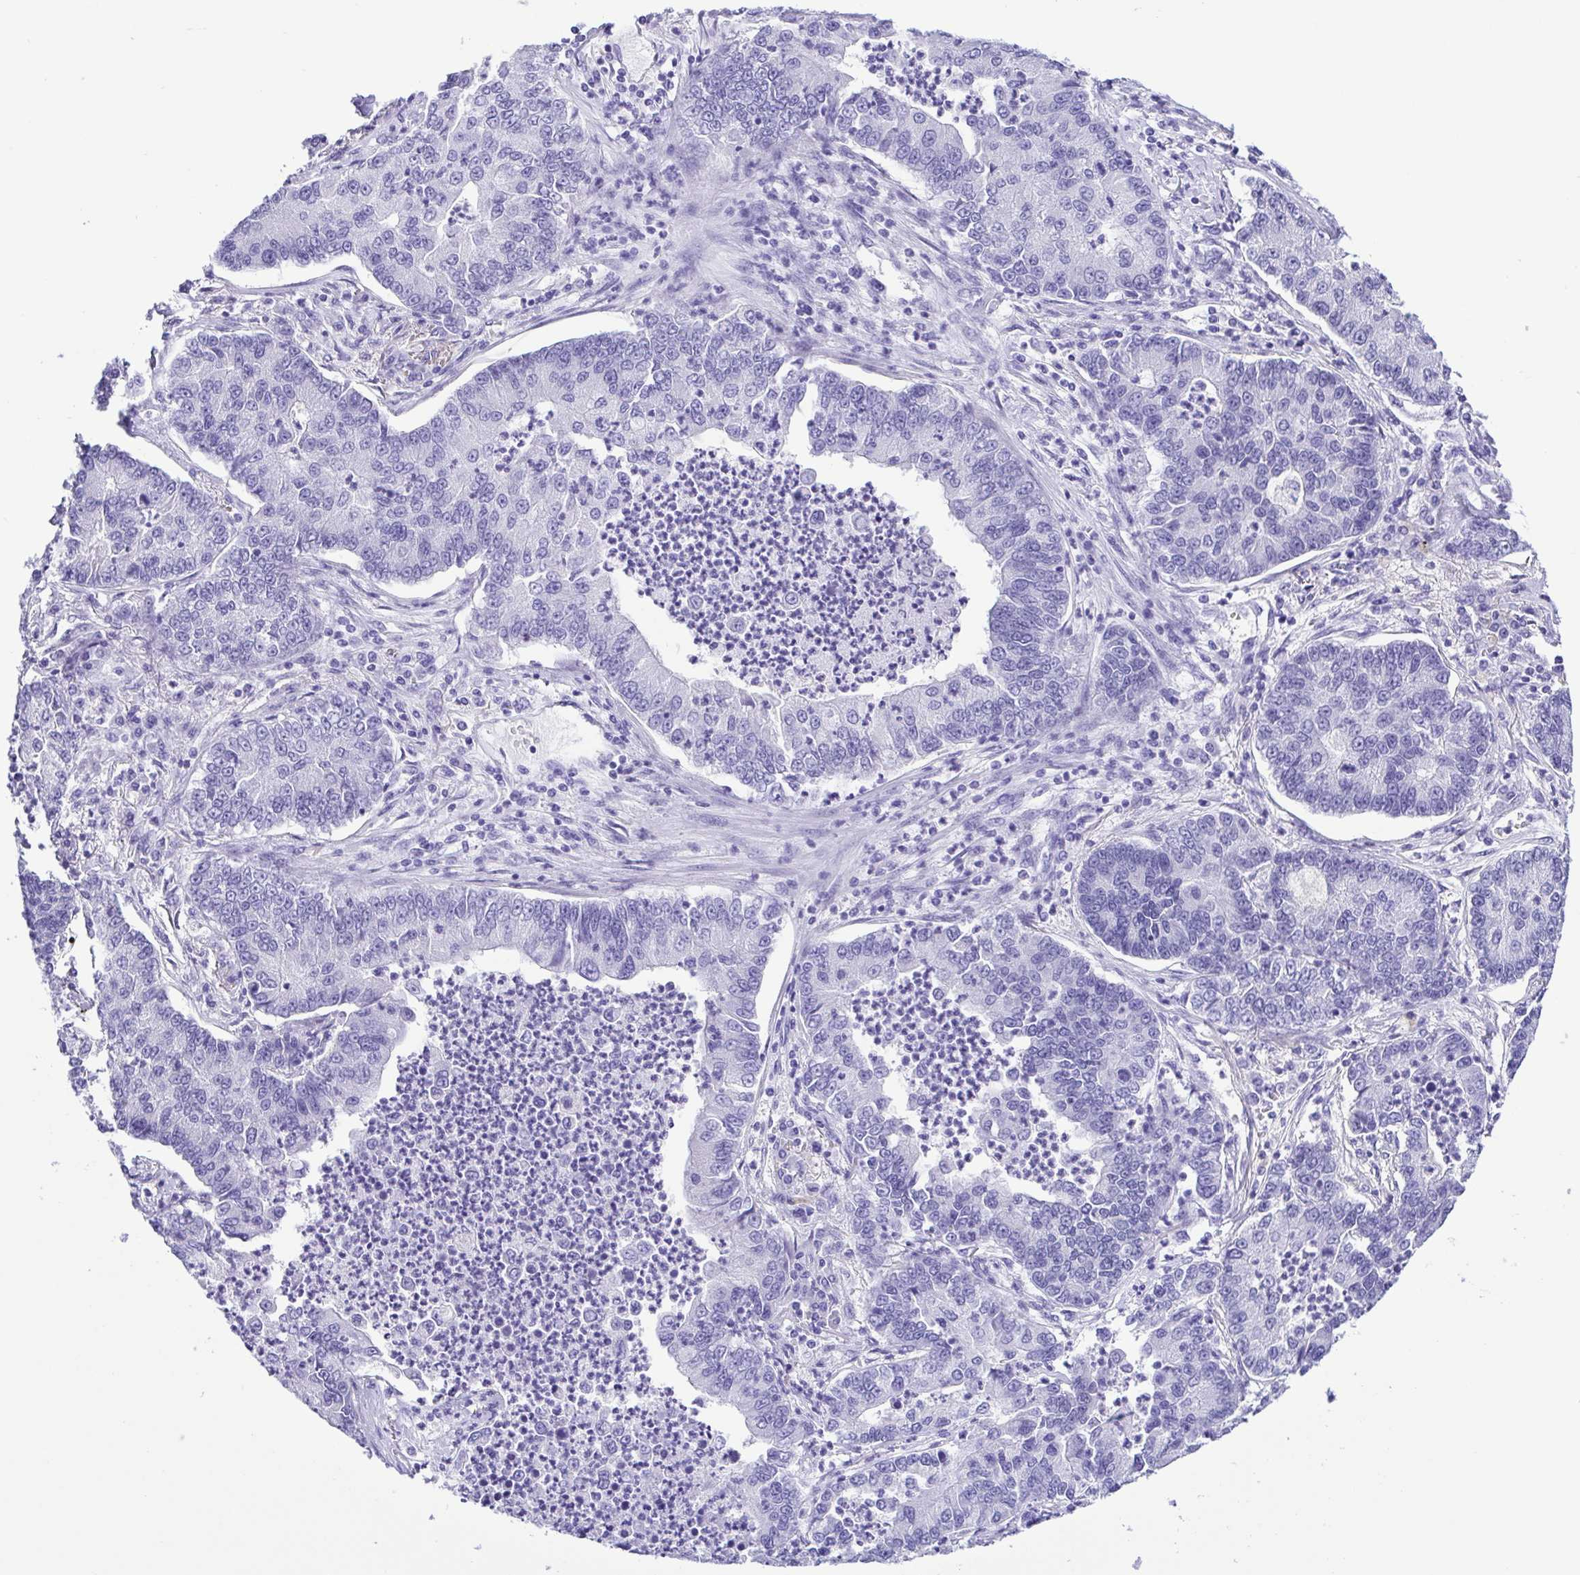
{"staining": {"intensity": "negative", "quantity": "none", "location": "none"}, "tissue": "lung cancer", "cell_type": "Tumor cells", "image_type": "cancer", "snomed": [{"axis": "morphology", "description": "Adenocarcinoma, NOS"}, {"axis": "topography", "description": "Lung"}], "caption": "Immunohistochemistry of human adenocarcinoma (lung) shows no positivity in tumor cells.", "gene": "OVGP1", "patient": {"sex": "female", "age": 57}}